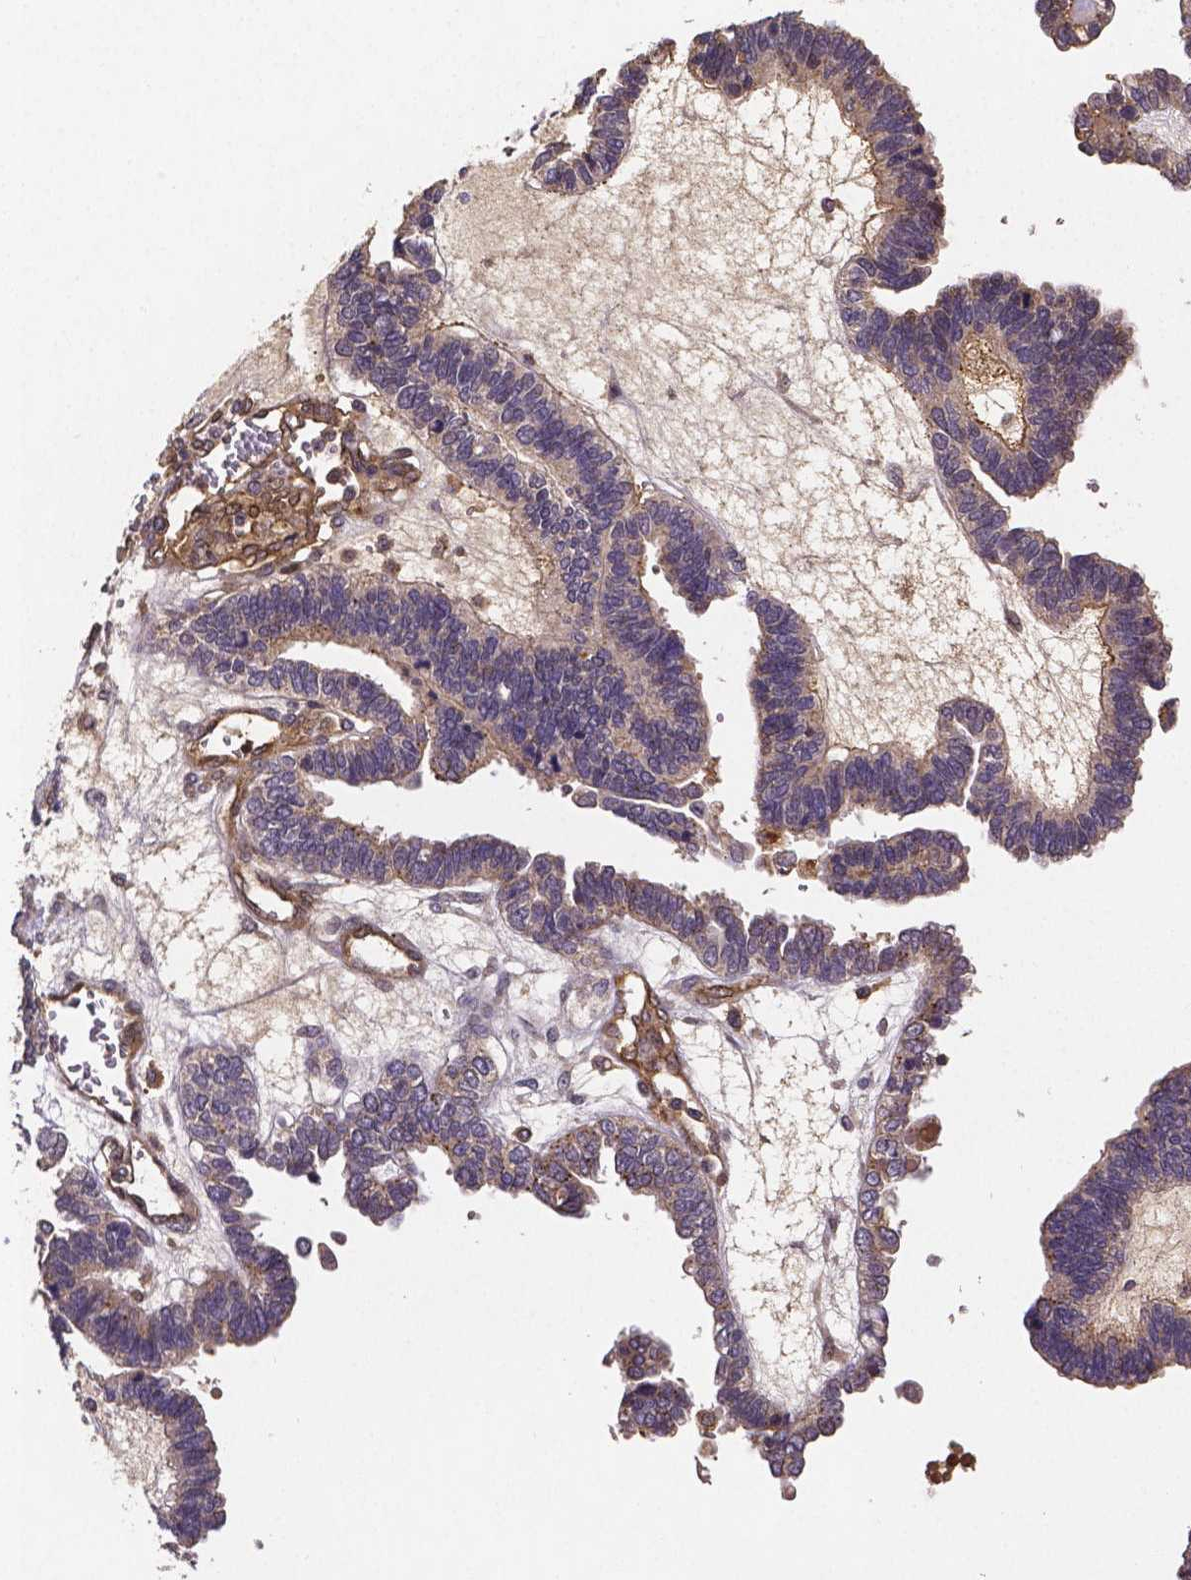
{"staining": {"intensity": "weak", "quantity": "25%-75%", "location": "cytoplasmic/membranous"}, "tissue": "ovarian cancer", "cell_type": "Tumor cells", "image_type": "cancer", "snomed": [{"axis": "morphology", "description": "Cystadenocarcinoma, serous, NOS"}, {"axis": "topography", "description": "Ovary"}], "caption": "Protein expression analysis of ovarian serous cystadenocarcinoma exhibits weak cytoplasmic/membranous staining in approximately 25%-75% of tumor cells.", "gene": "RNF123", "patient": {"sex": "female", "age": 51}}